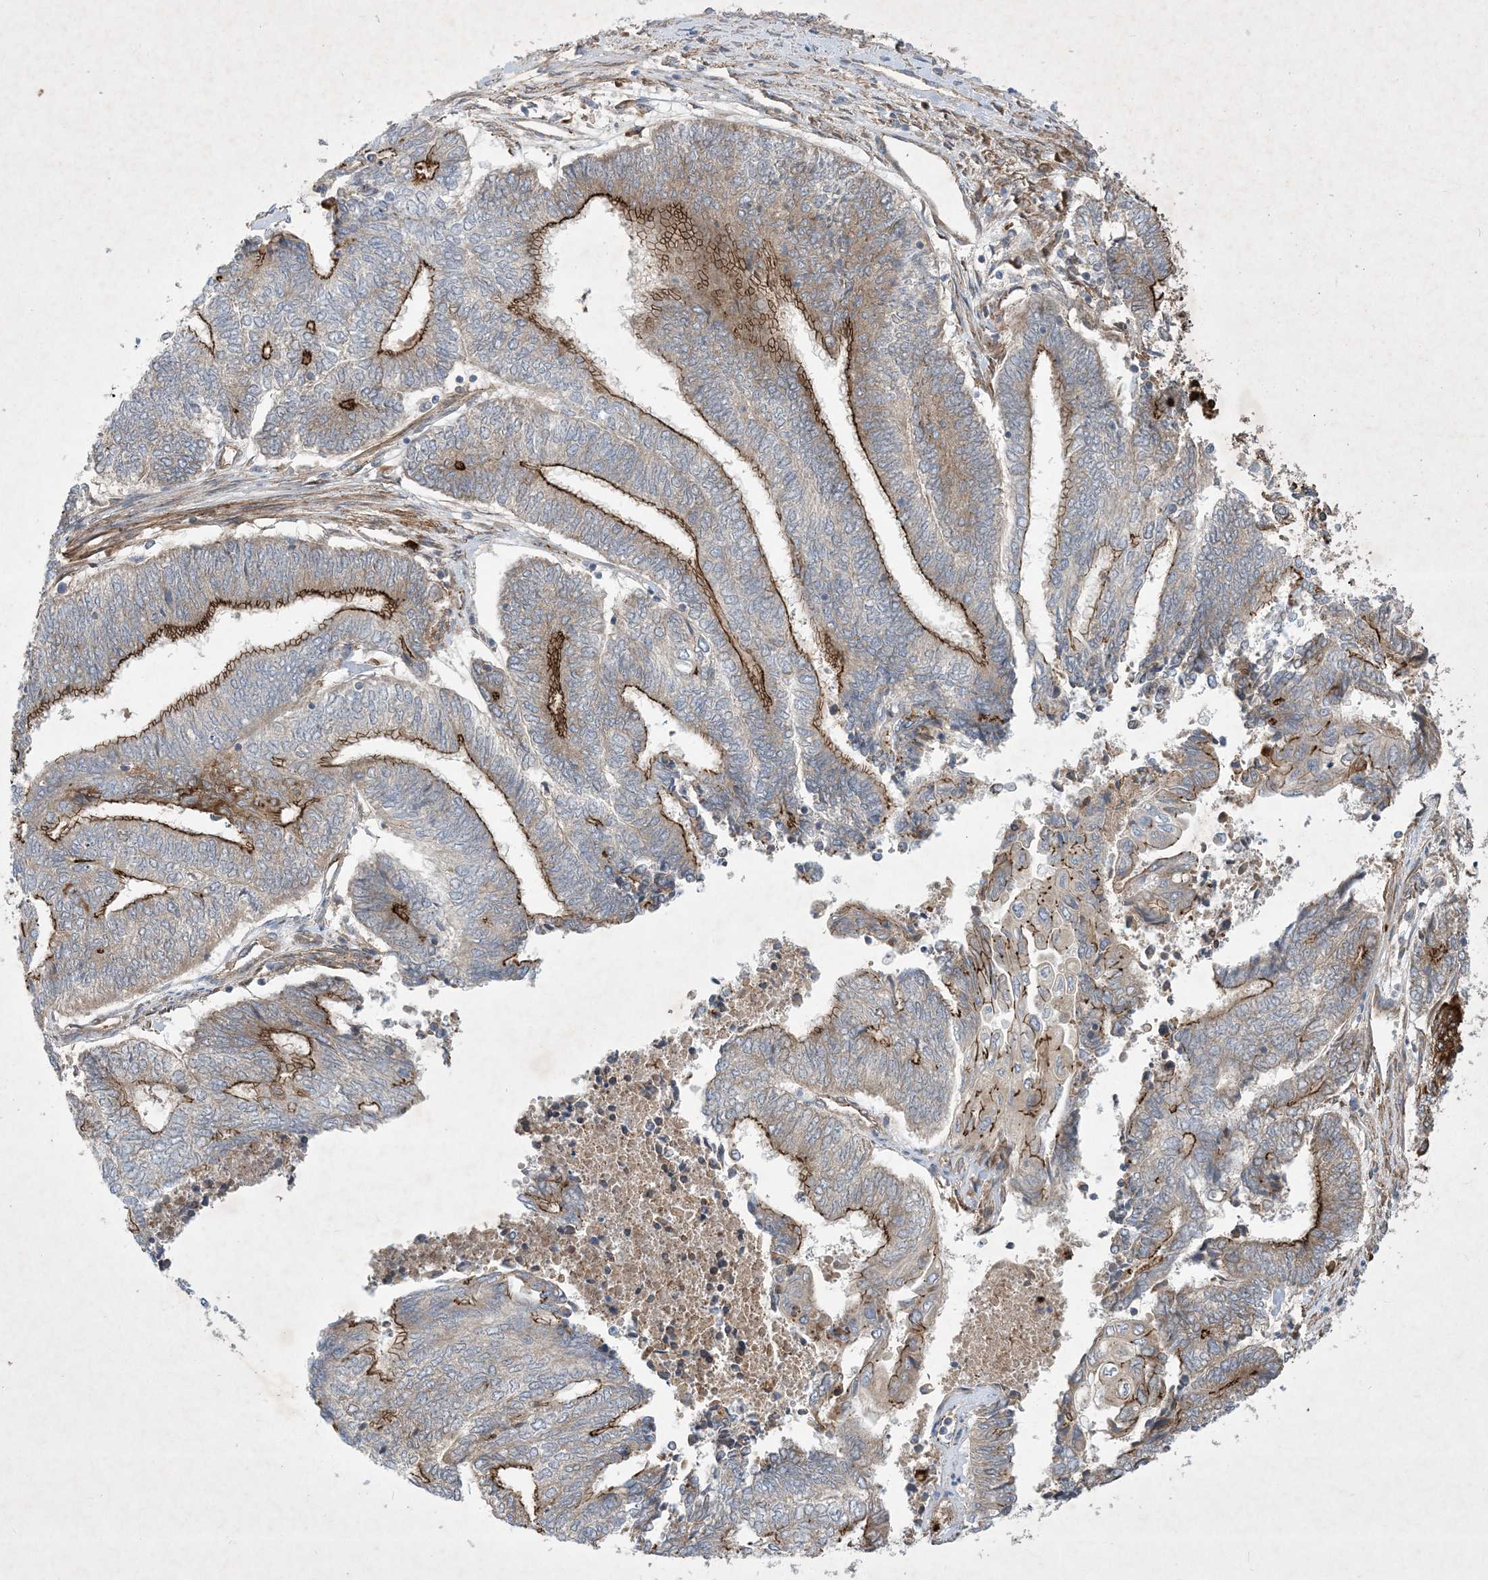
{"staining": {"intensity": "strong", "quantity": "25%-75%", "location": "cytoplasmic/membranous"}, "tissue": "endometrial cancer", "cell_type": "Tumor cells", "image_type": "cancer", "snomed": [{"axis": "morphology", "description": "Adenocarcinoma, NOS"}, {"axis": "topography", "description": "Uterus"}, {"axis": "topography", "description": "Endometrium"}], "caption": "Strong cytoplasmic/membranous expression for a protein is appreciated in approximately 25%-75% of tumor cells of endometrial cancer (adenocarcinoma) using IHC.", "gene": "OTOP1", "patient": {"sex": "female", "age": 70}}